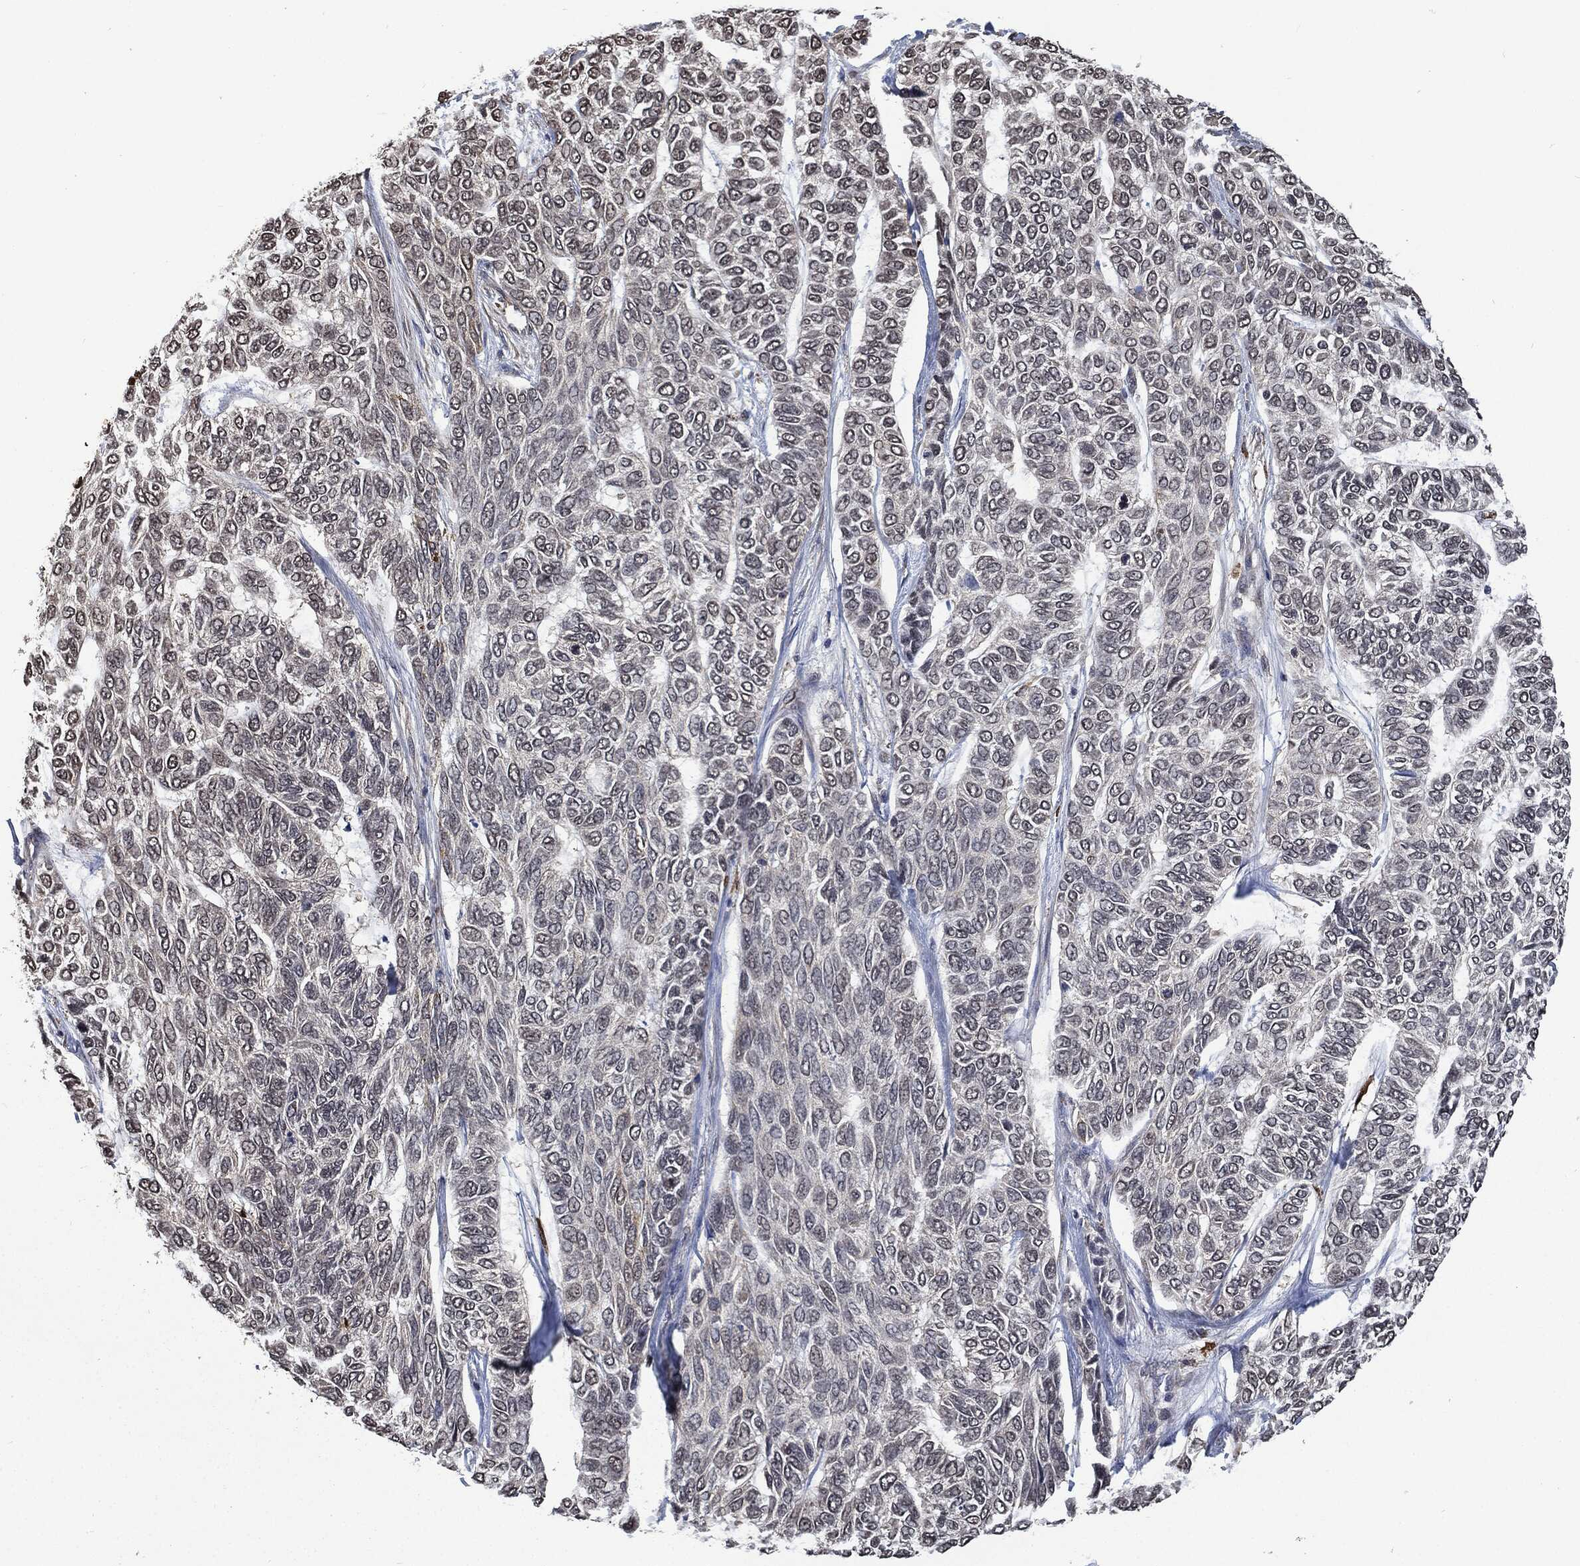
{"staining": {"intensity": "negative", "quantity": "none", "location": "none"}, "tissue": "skin cancer", "cell_type": "Tumor cells", "image_type": "cancer", "snomed": [{"axis": "morphology", "description": "Basal cell carcinoma"}, {"axis": "topography", "description": "Skin"}], "caption": "Tumor cells show no significant expression in skin cancer (basal cell carcinoma).", "gene": "S100A9", "patient": {"sex": "female", "age": 65}}